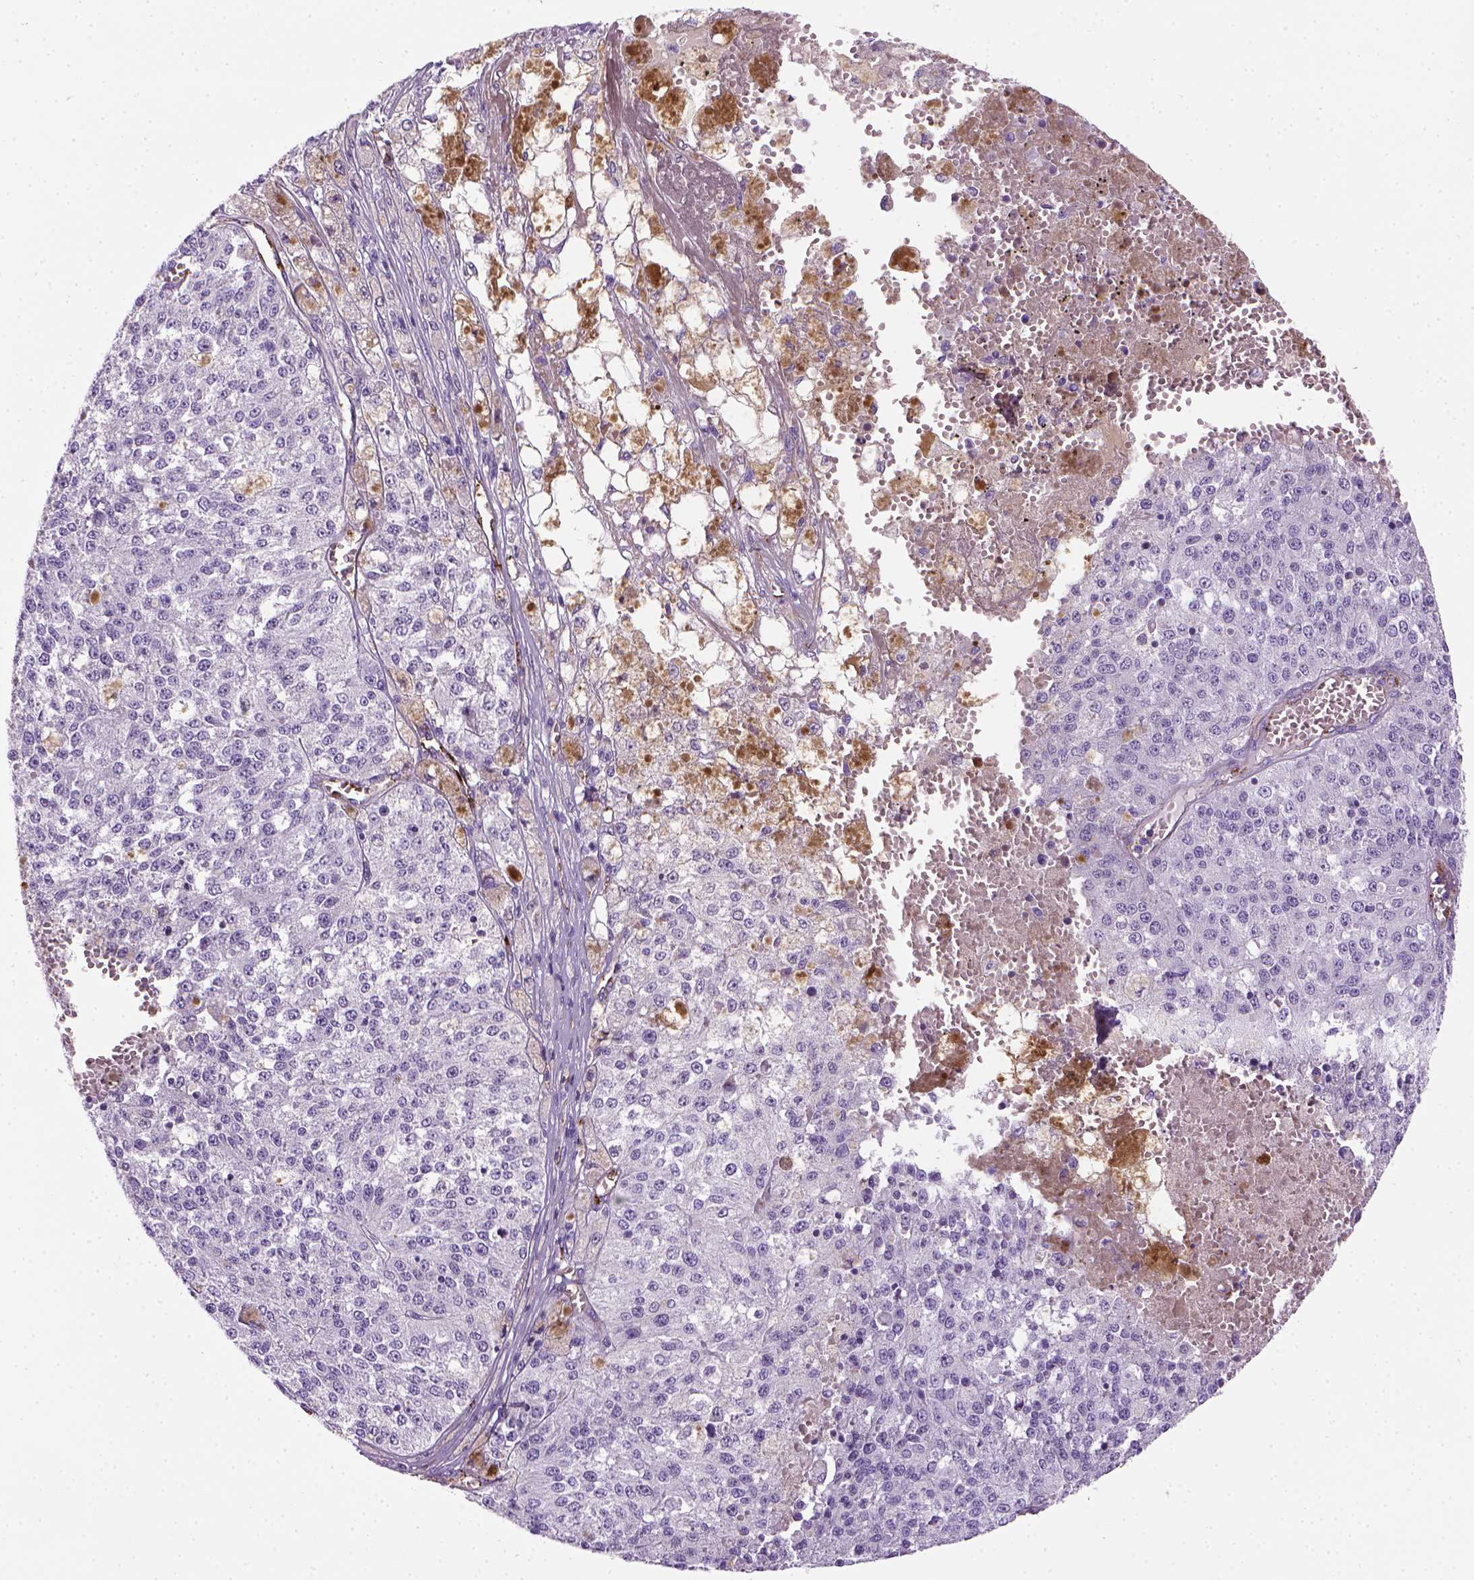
{"staining": {"intensity": "negative", "quantity": "none", "location": "none"}, "tissue": "melanoma", "cell_type": "Tumor cells", "image_type": "cancer", "snomed": [{"axis": "morphology", "description": "Malignant melanoma, Metastatic site"}, {"axis": "topography", "description": "Lymph node"}], "caption": "Immunohistochemical staining of malignant melanoma (metastatic site) exhibits no significant positivity in tumor cells.", "gene": "VWF", "patient": {"sex": "female", "age": 64}}